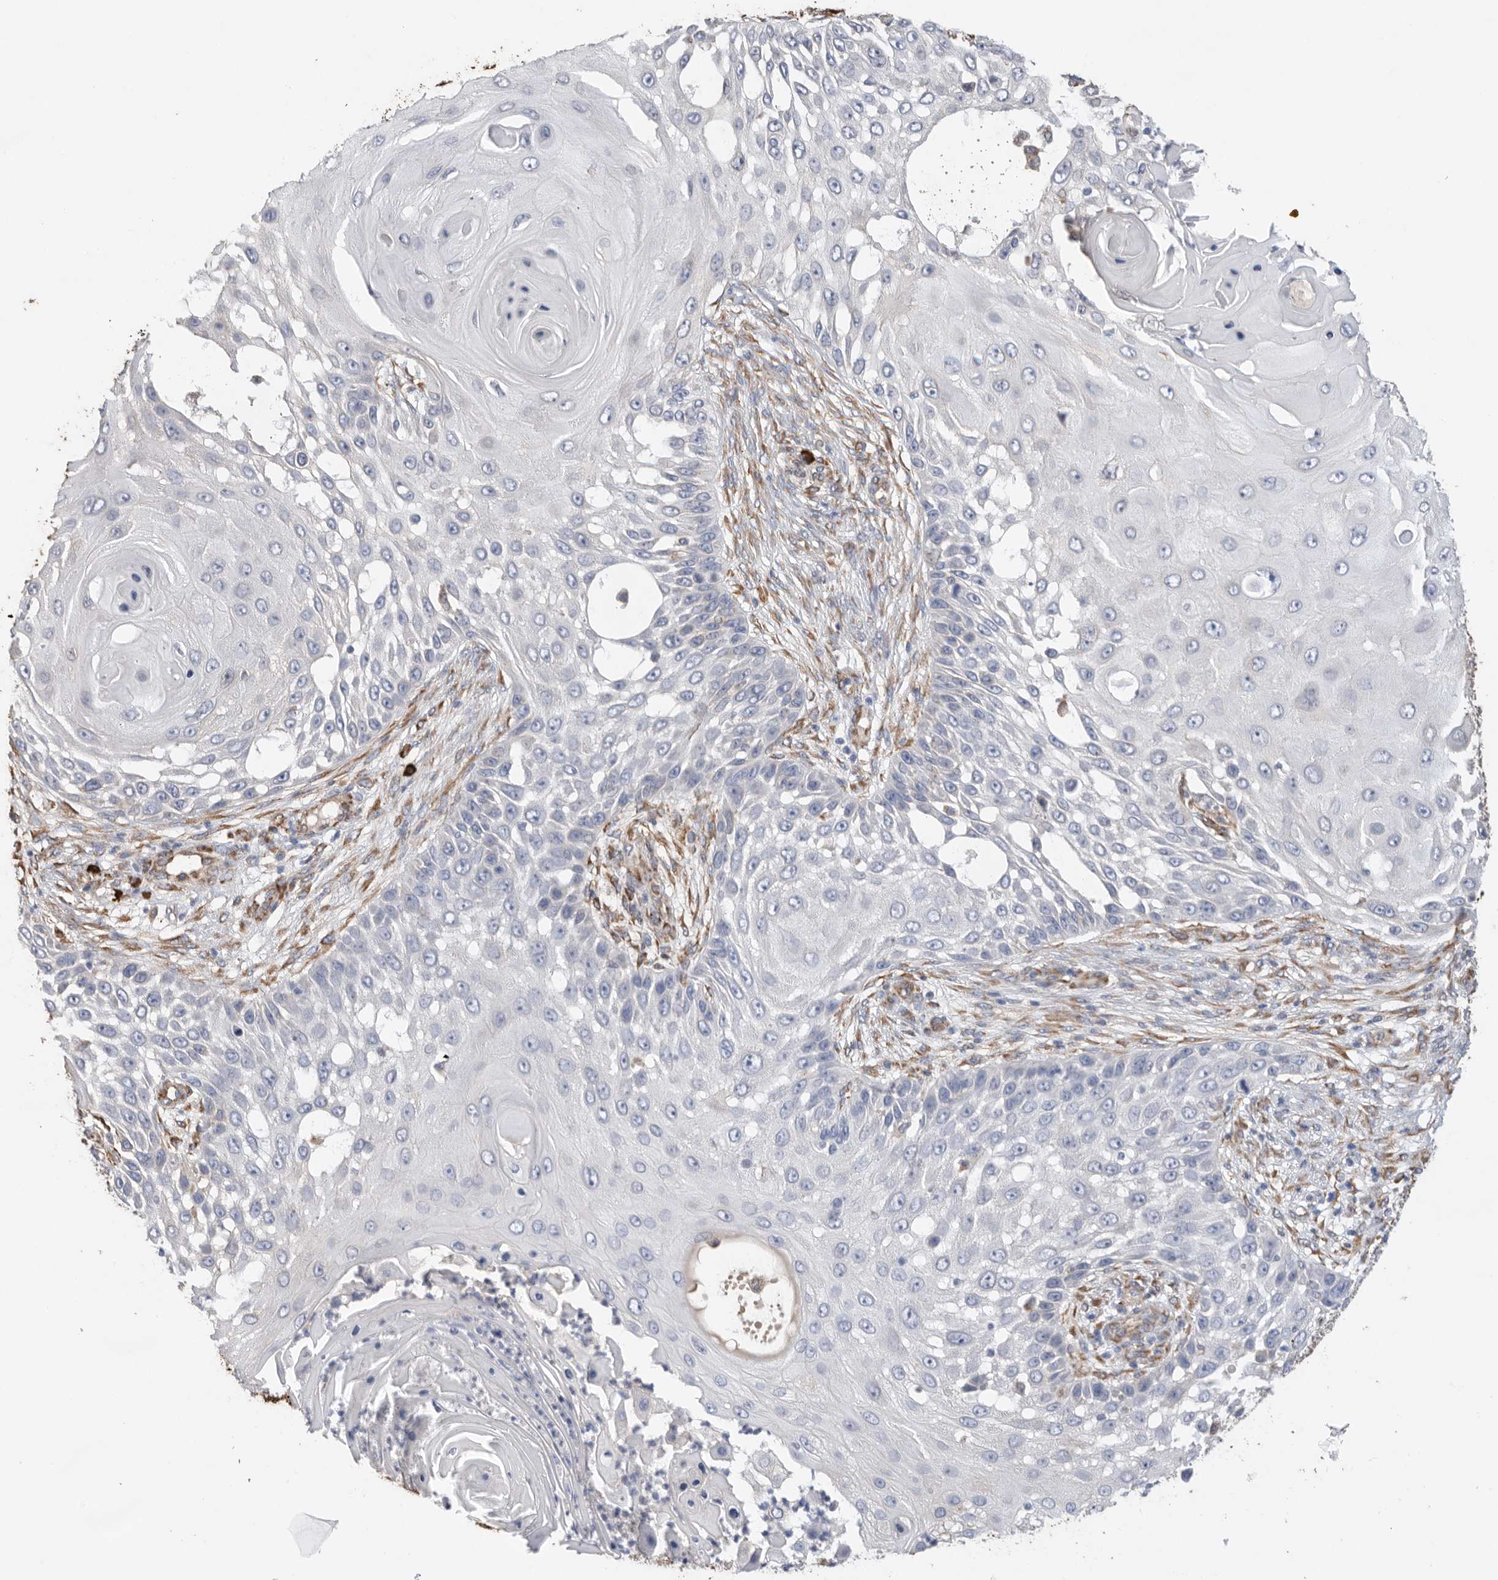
{"staining": {"intensity": "negative", "quantity": "none", "location": "none"}, "tissue": "skin cancer", "cell_type": "Tumor cells", "image_type": "cancer", "snomed": [{"axis": "morphology", "description": "Squamous cell carcinoma, NOS"}, {"axis": "topography", "description": "Skin"}], "caption": "Immunohistochemical staining of human squamous cell carcinoma (skin) shows no significant expression in tumor cells. The staining was performed using DAB to visualize the protein expression in brown, while the nuclei were stained in blue with hematoxylin (Magnification: 20x).", "gene": "BLOC1S5", "patient": {"sex": "female", "age": 44}}